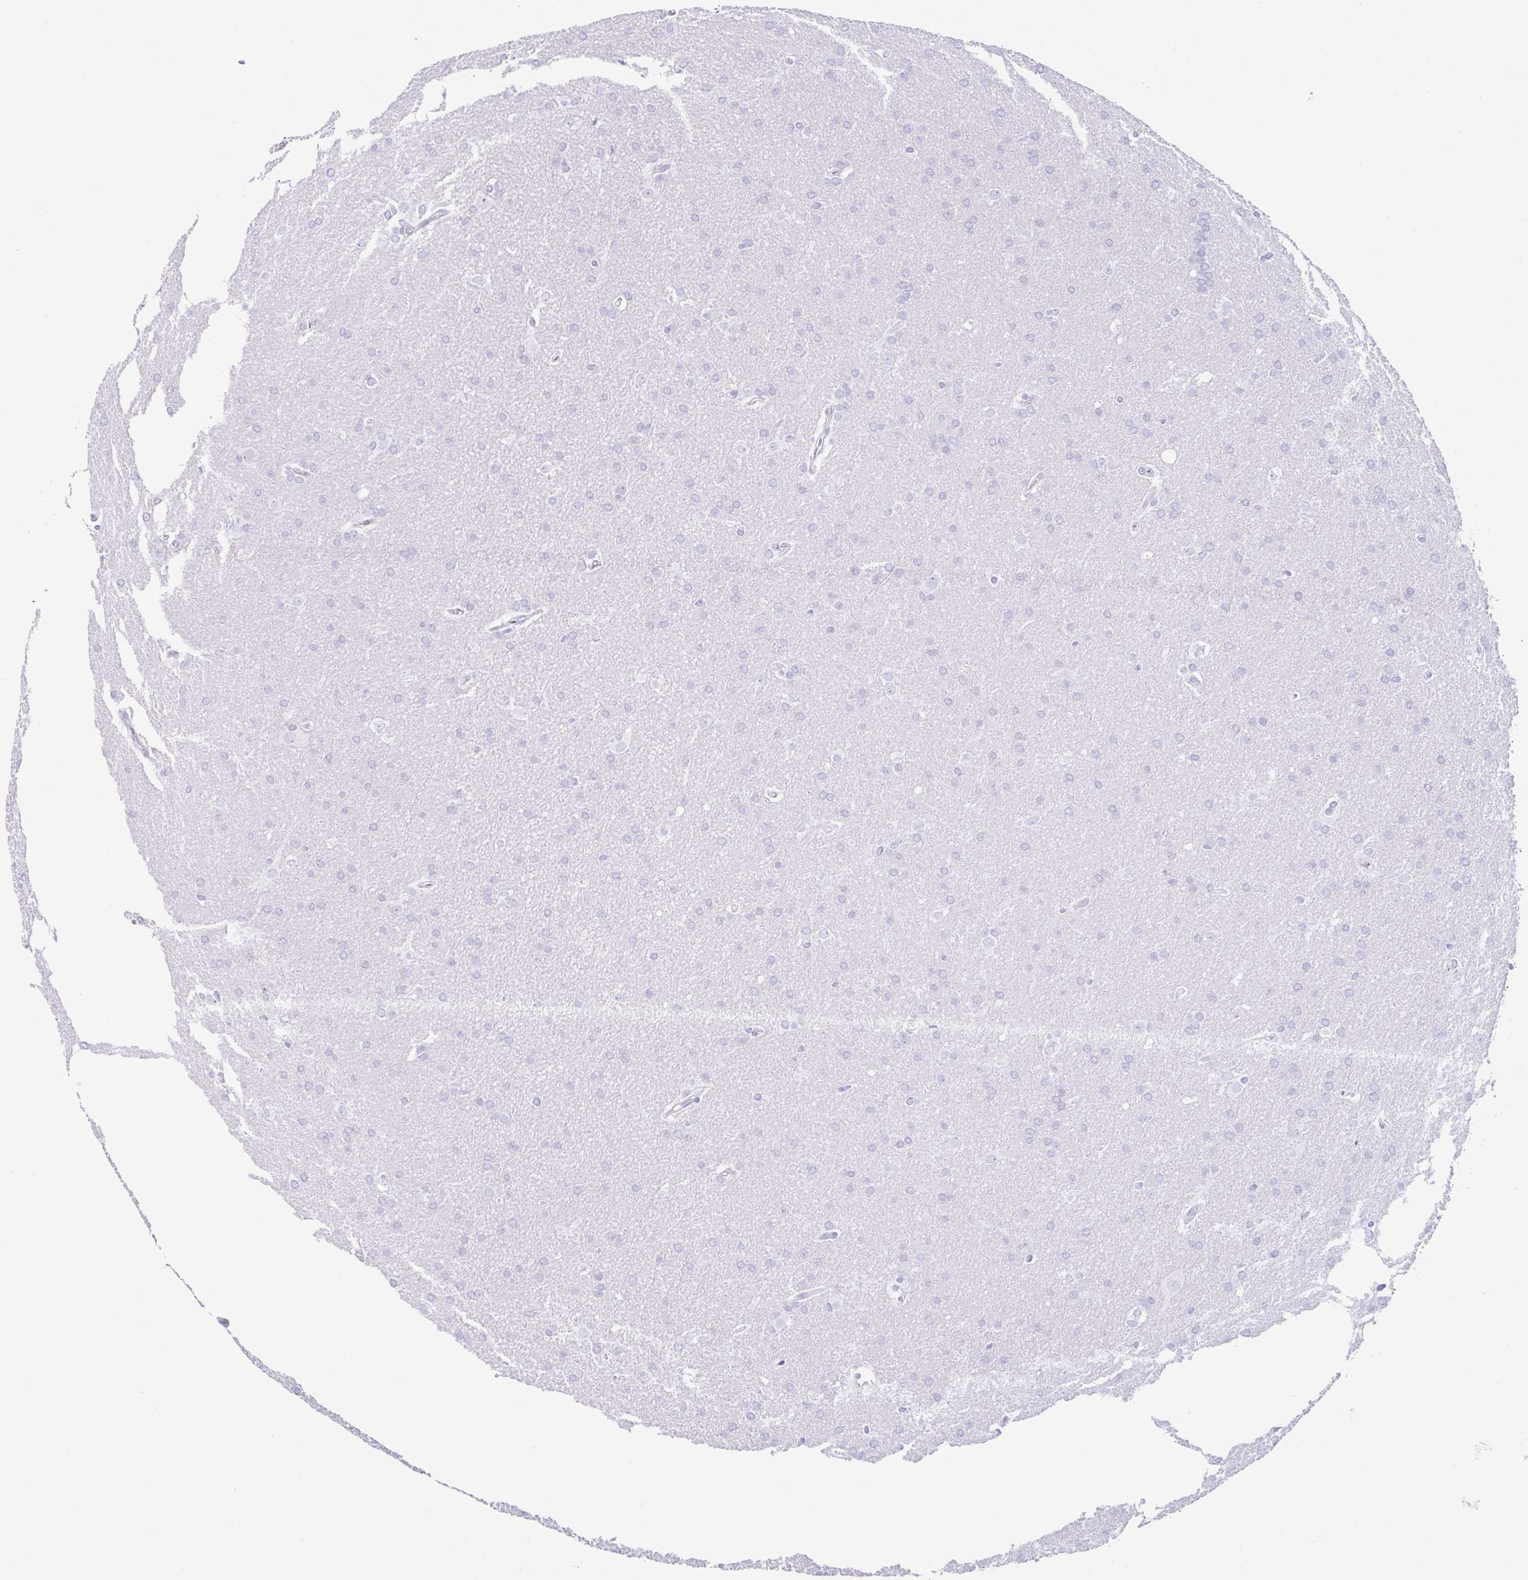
{"staining": {"intensity": "negative", "quantity": "none", "location": "none"}, "tissue": "glioma", "cell_type": "Tumor cells", "image_type": "cancer", "snomed": [{"axis": "morphology", "description": "Glioma, malignant, Low grade"}, {"axis": "topography", "description": "Brain"}], "caption": "This image is of glioma stained with immunohistochemistry to label a protein in brown with the nuclei are counter-stained blue. There is no expression in tumor cells. Brightfield microscopy of immunohistochemistry (IHC) stained with DAB (3,3'-diaminobenzidine) (brown) and hematoxylin (blue), captured at high magnification.", "gene": "CPA1", "patient": {"sex": "female", "age": 32}}